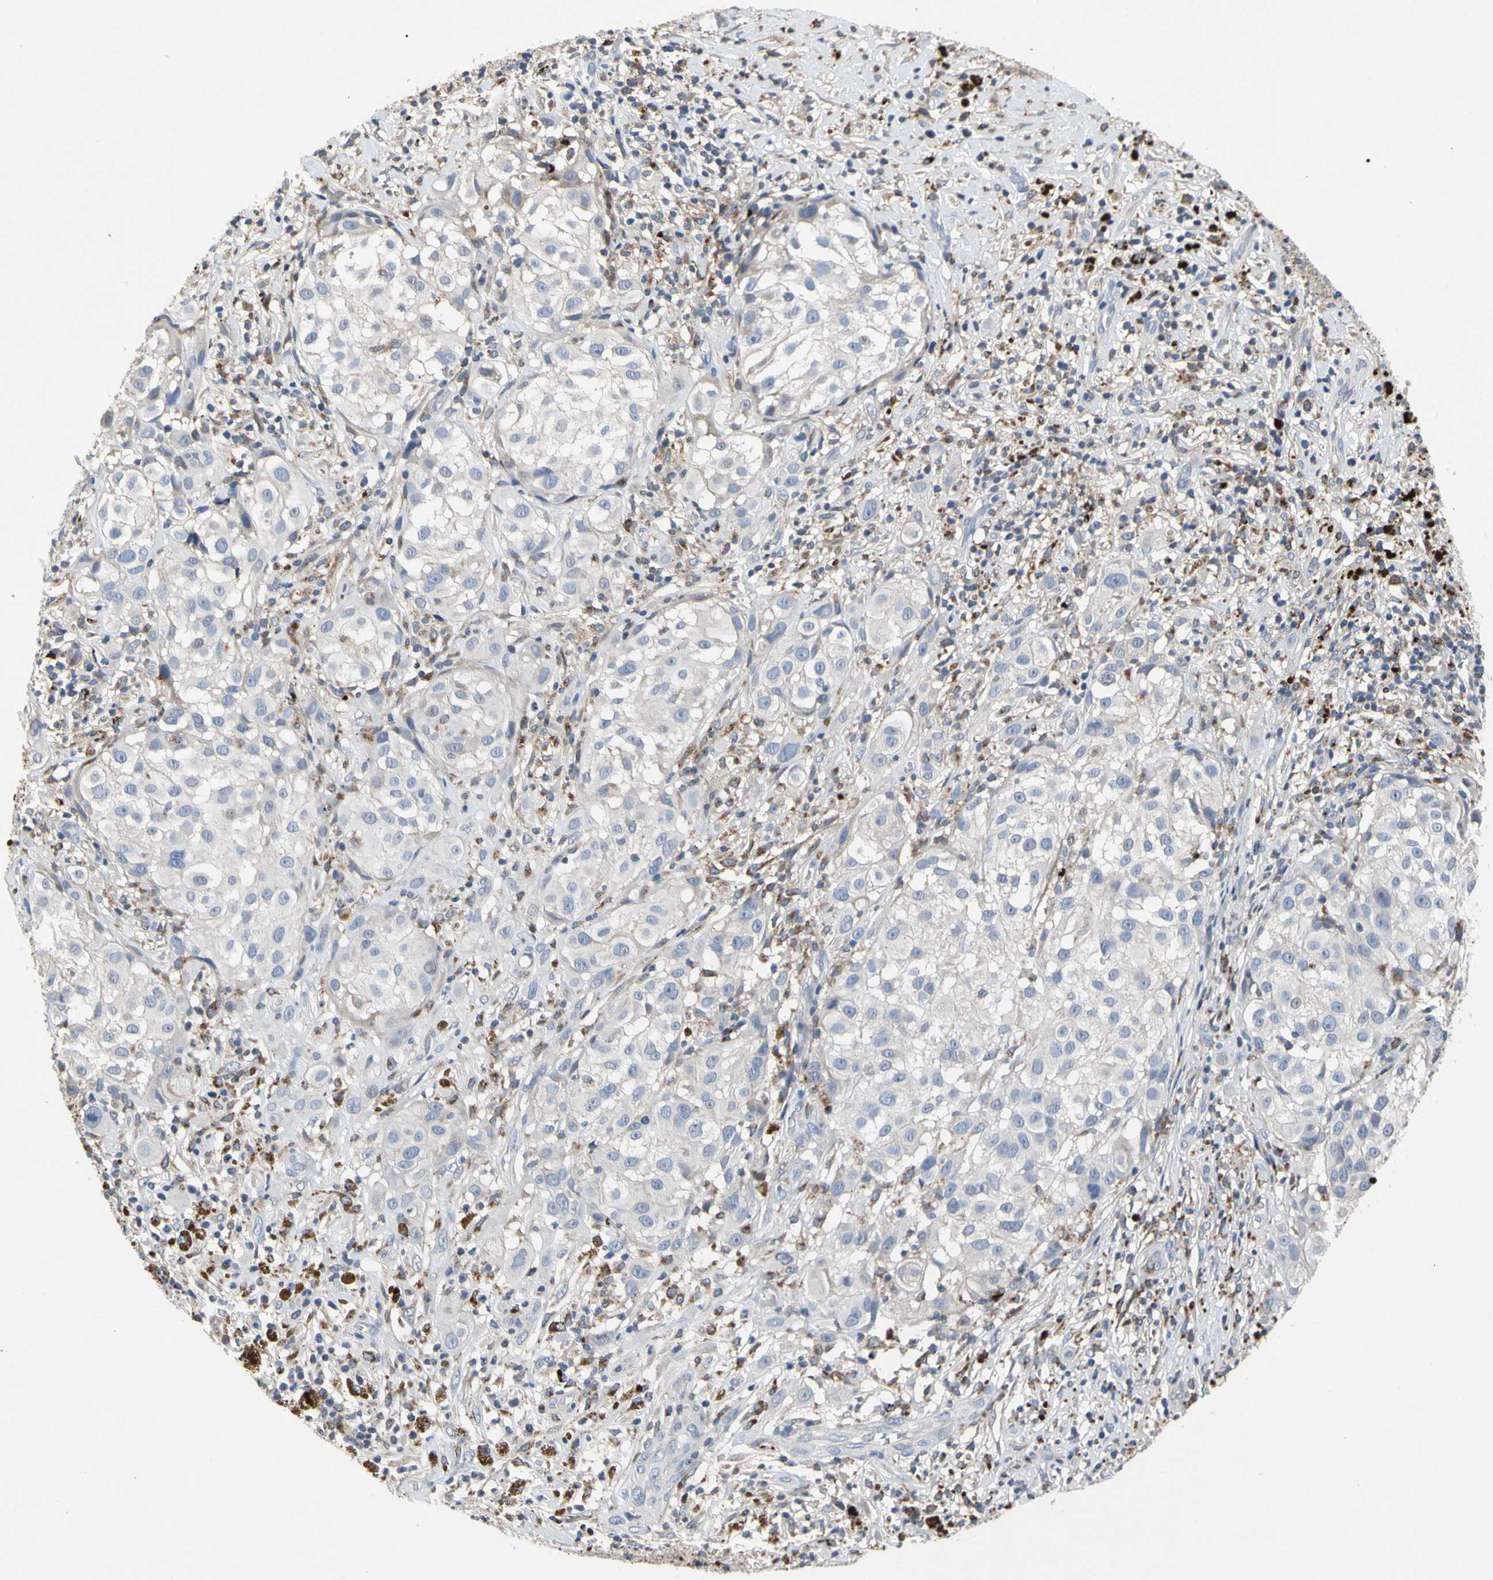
{"staining": {"intensity": "negative", "quantity": "none", "location": "none"}, "tissue": "melanoma", "cell_type": "Tumor cells", "image_type": "cancer", "snomed": [{"axis": "morphology", "description": "Necrosis, NOS"}, {"axis": "morphology", "description": "Malignant melanoma, NOS"}, {"axis": "topography", "description": "Skin"}], "caption": "Histopathology image shows no significant protein positivity in tumor cells of melanoma.", "gene": "ADA2", "patient": {"sex": "female", "age": 87}}